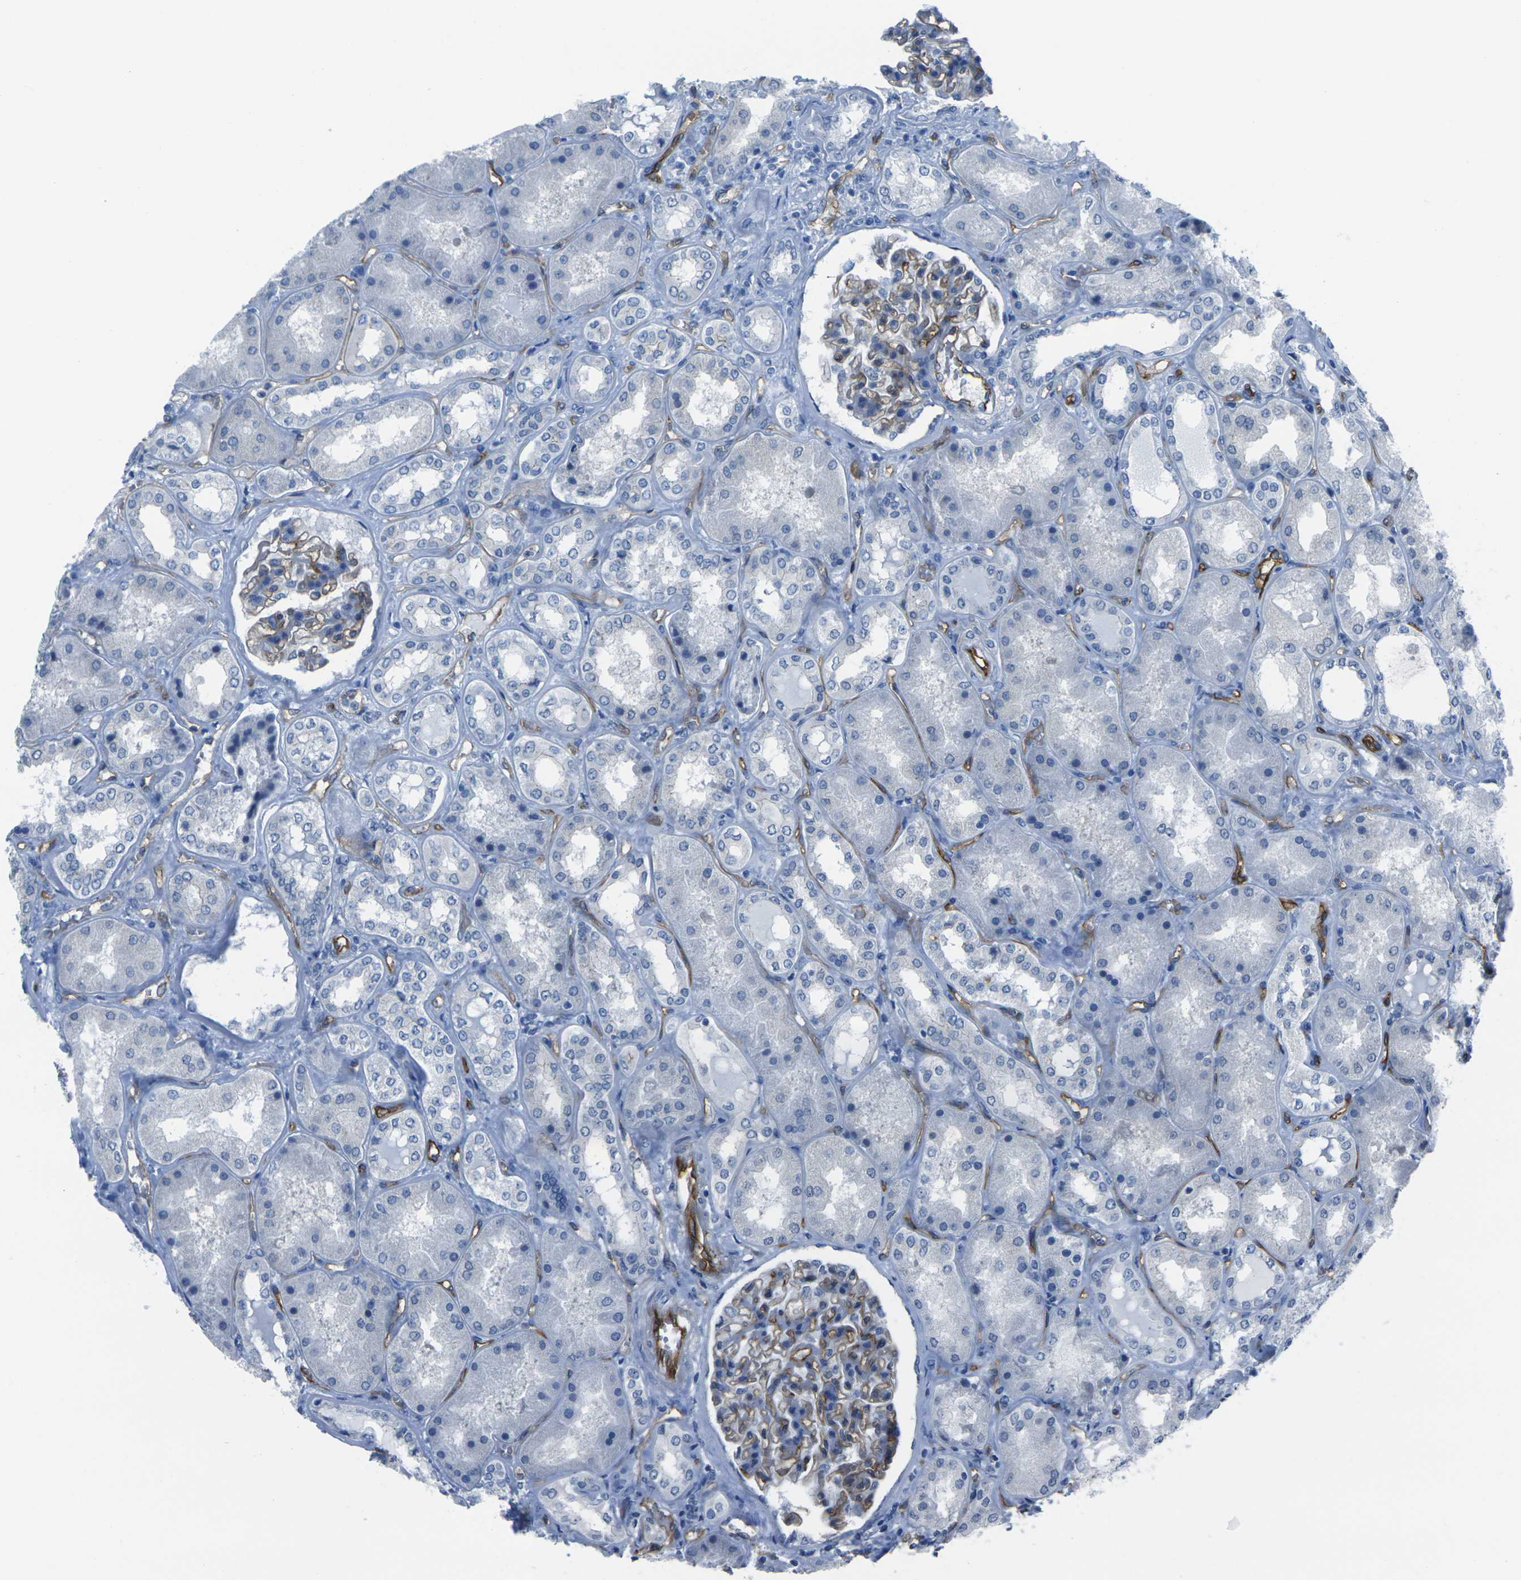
{"staining": {"intensity": "strong", "quantity": ">75%", "location": "cytoplasmic/membranous"}, "tissue": "kidney", "cell_type": "Cells in glomeruli", "image_type": "normal", "snomed": [{"axis": "morphology", "description": "Normal tissue, NOS"}, {"axis": "topography", "description": "Kidney"}], "caption": "Immunohistochemical staining of normal human kidney reveals >75% levels of strong cytoplasmic/membranous protein positivity in approximately >75% of cells in glomeruli.", "gene": "HSPA12B", "patient": {"sex": "female", "age": 56}}